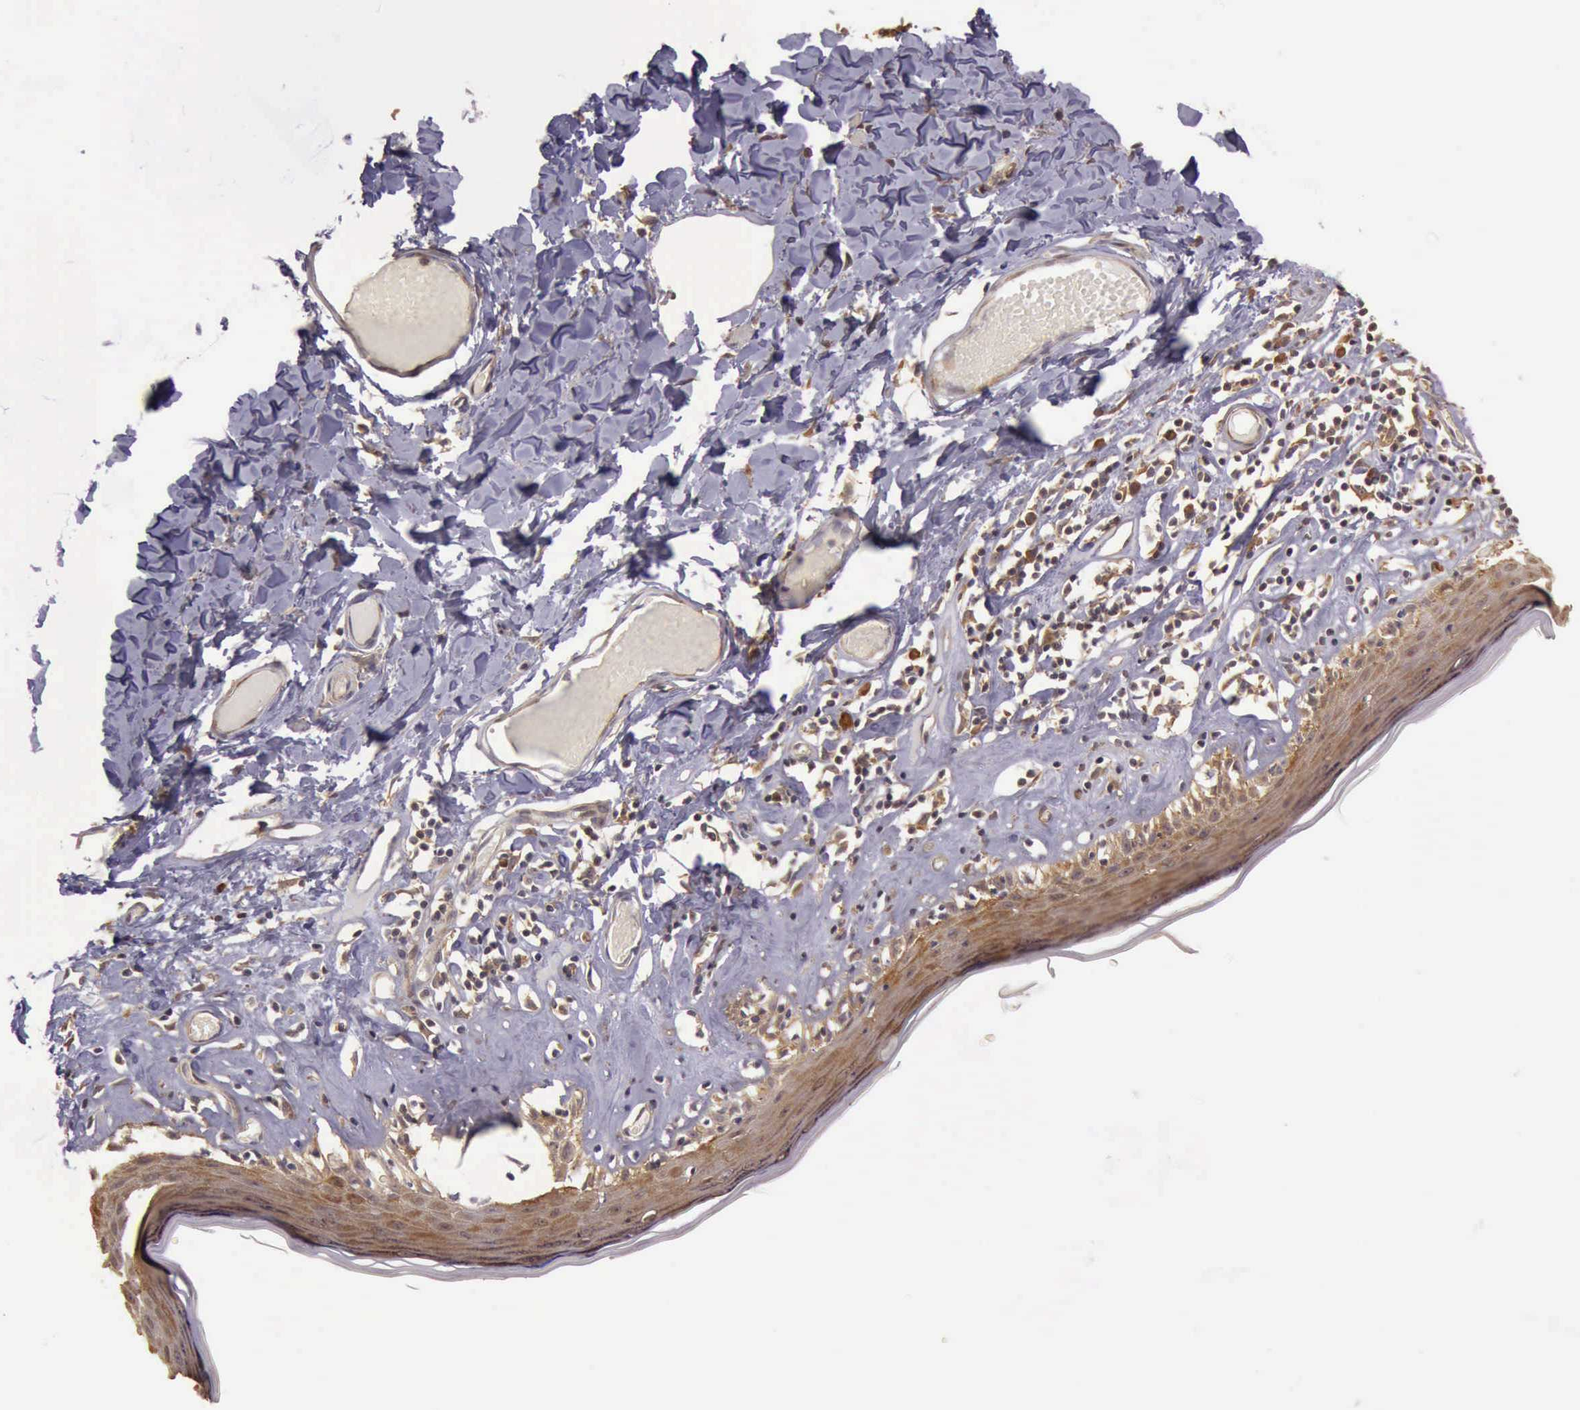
{"staining": {"intensity": "strong", "quantity": ">75%", "location": "cytoplasmic/membranous"}, "tissue": "skin", "cell_type": "Epidermal cells", "image_type": "normal", "snomed": [{"axis": "morphology", "description": "Normal tissue, NOS"}, {"axis": "topography", "description": "Vascular tissue"}, {"axis": "topography", "description": "Vulva"}, {"axis": "topography", "description": "Peripheral nerve tissue"}], "caption": "Protein expression by immunohistochemistry (IHC) reveals strong cytoplasmic/membranous positivity in about >75% of epidermal cells in benign skin. The protein of interest is stained brown, and the nuclei are stained in blue (DAB (3,3'-diaminobenzidine) IHC with brightfield microscopy, high magnification).", "gene": "EIF5", "patient": {"sex": "female", "age": 86}}